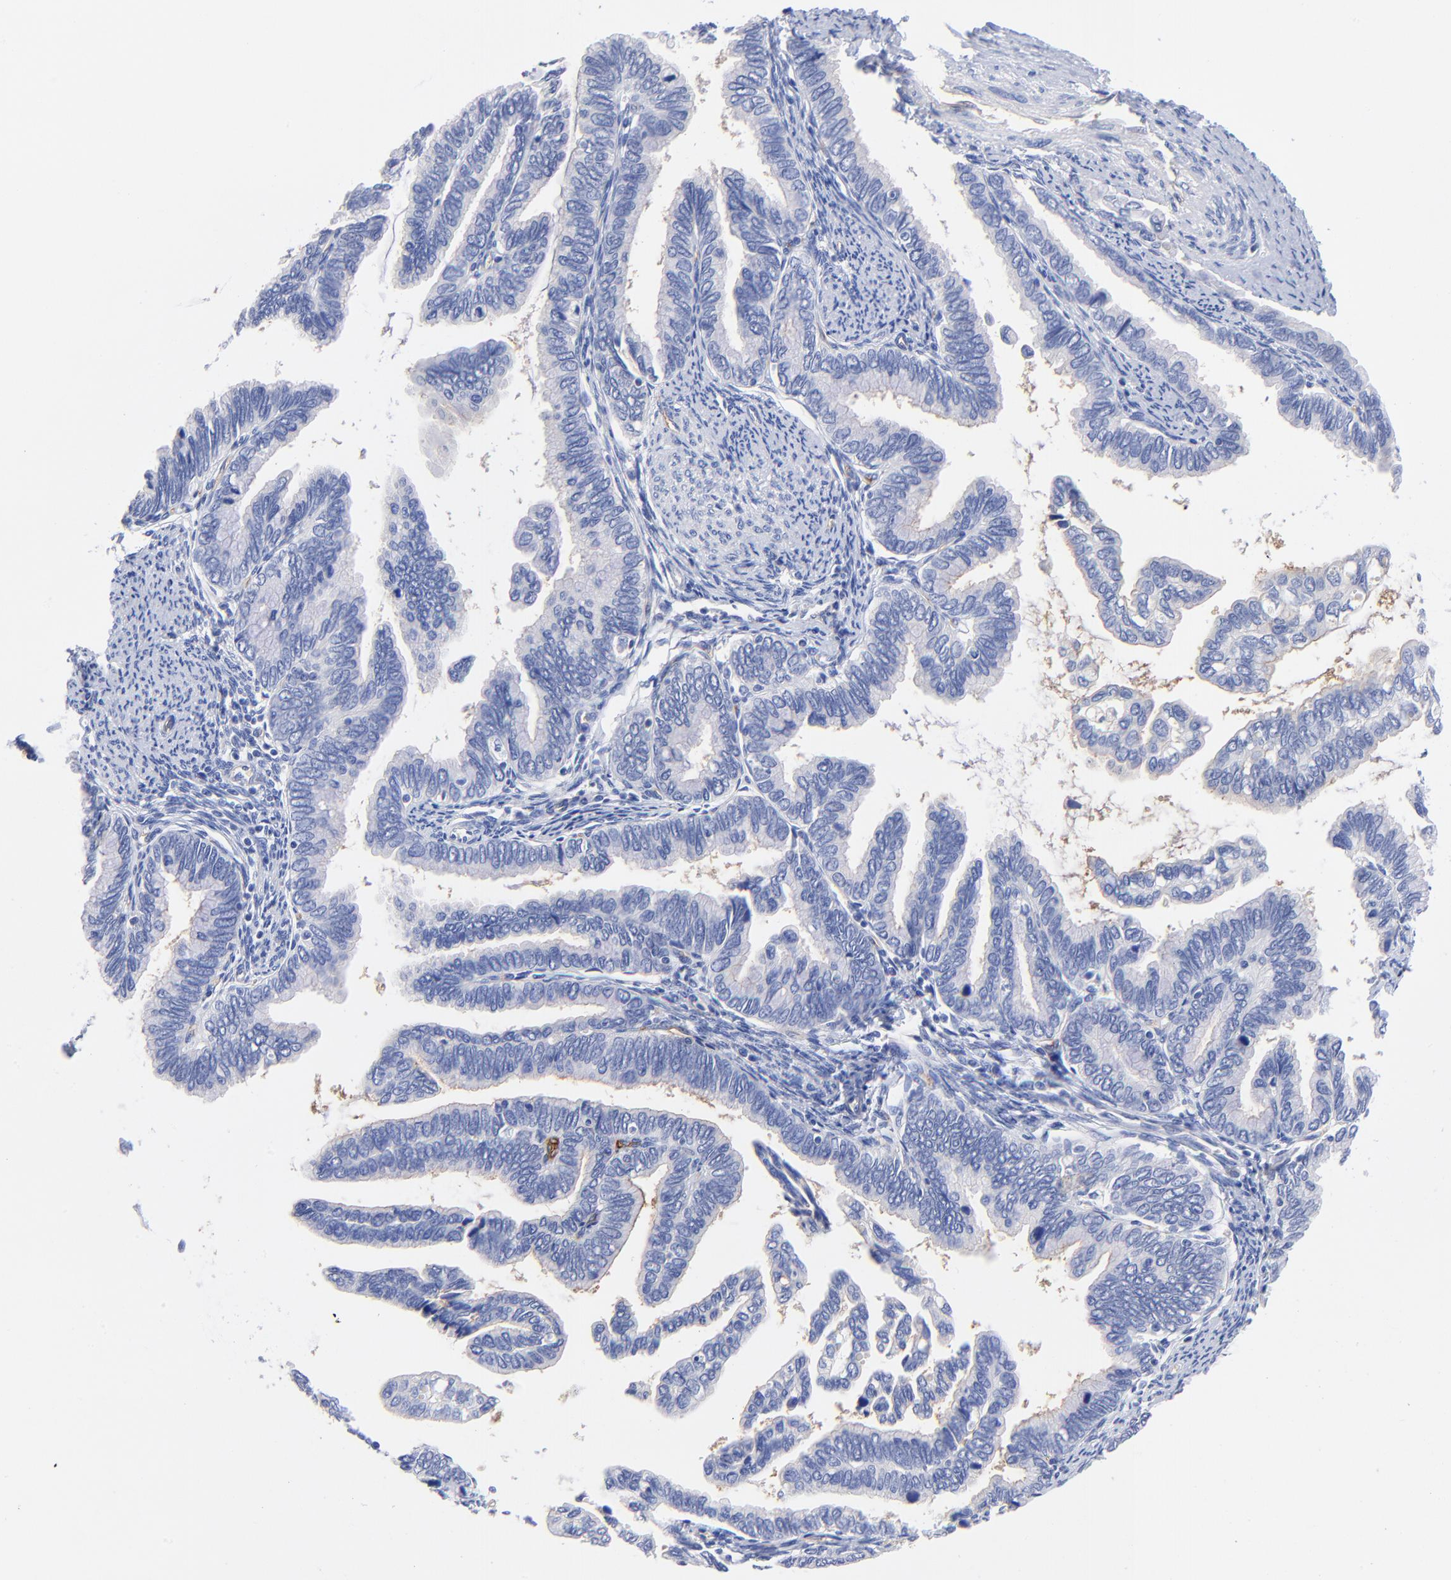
{"staining": {"intensity": "weak", "quantity": "<25%", "location": "cytoplasmic/membranous"}, "tissue": "cervical cancer", "cell_type": "Tumor cells", "image_type": "cancer", "snomed": [{"axis": "morphology", "description": "Adenocarcinoma, NOS"}, {"axis": "topography", "description": "Cervix"}], "caption": "Cervical cancer was stained to show a protein in brown. There is no significant staining in tumor cells.", "gene": "SLC44A2", "patient": {"sex": "female", "age": 49}}